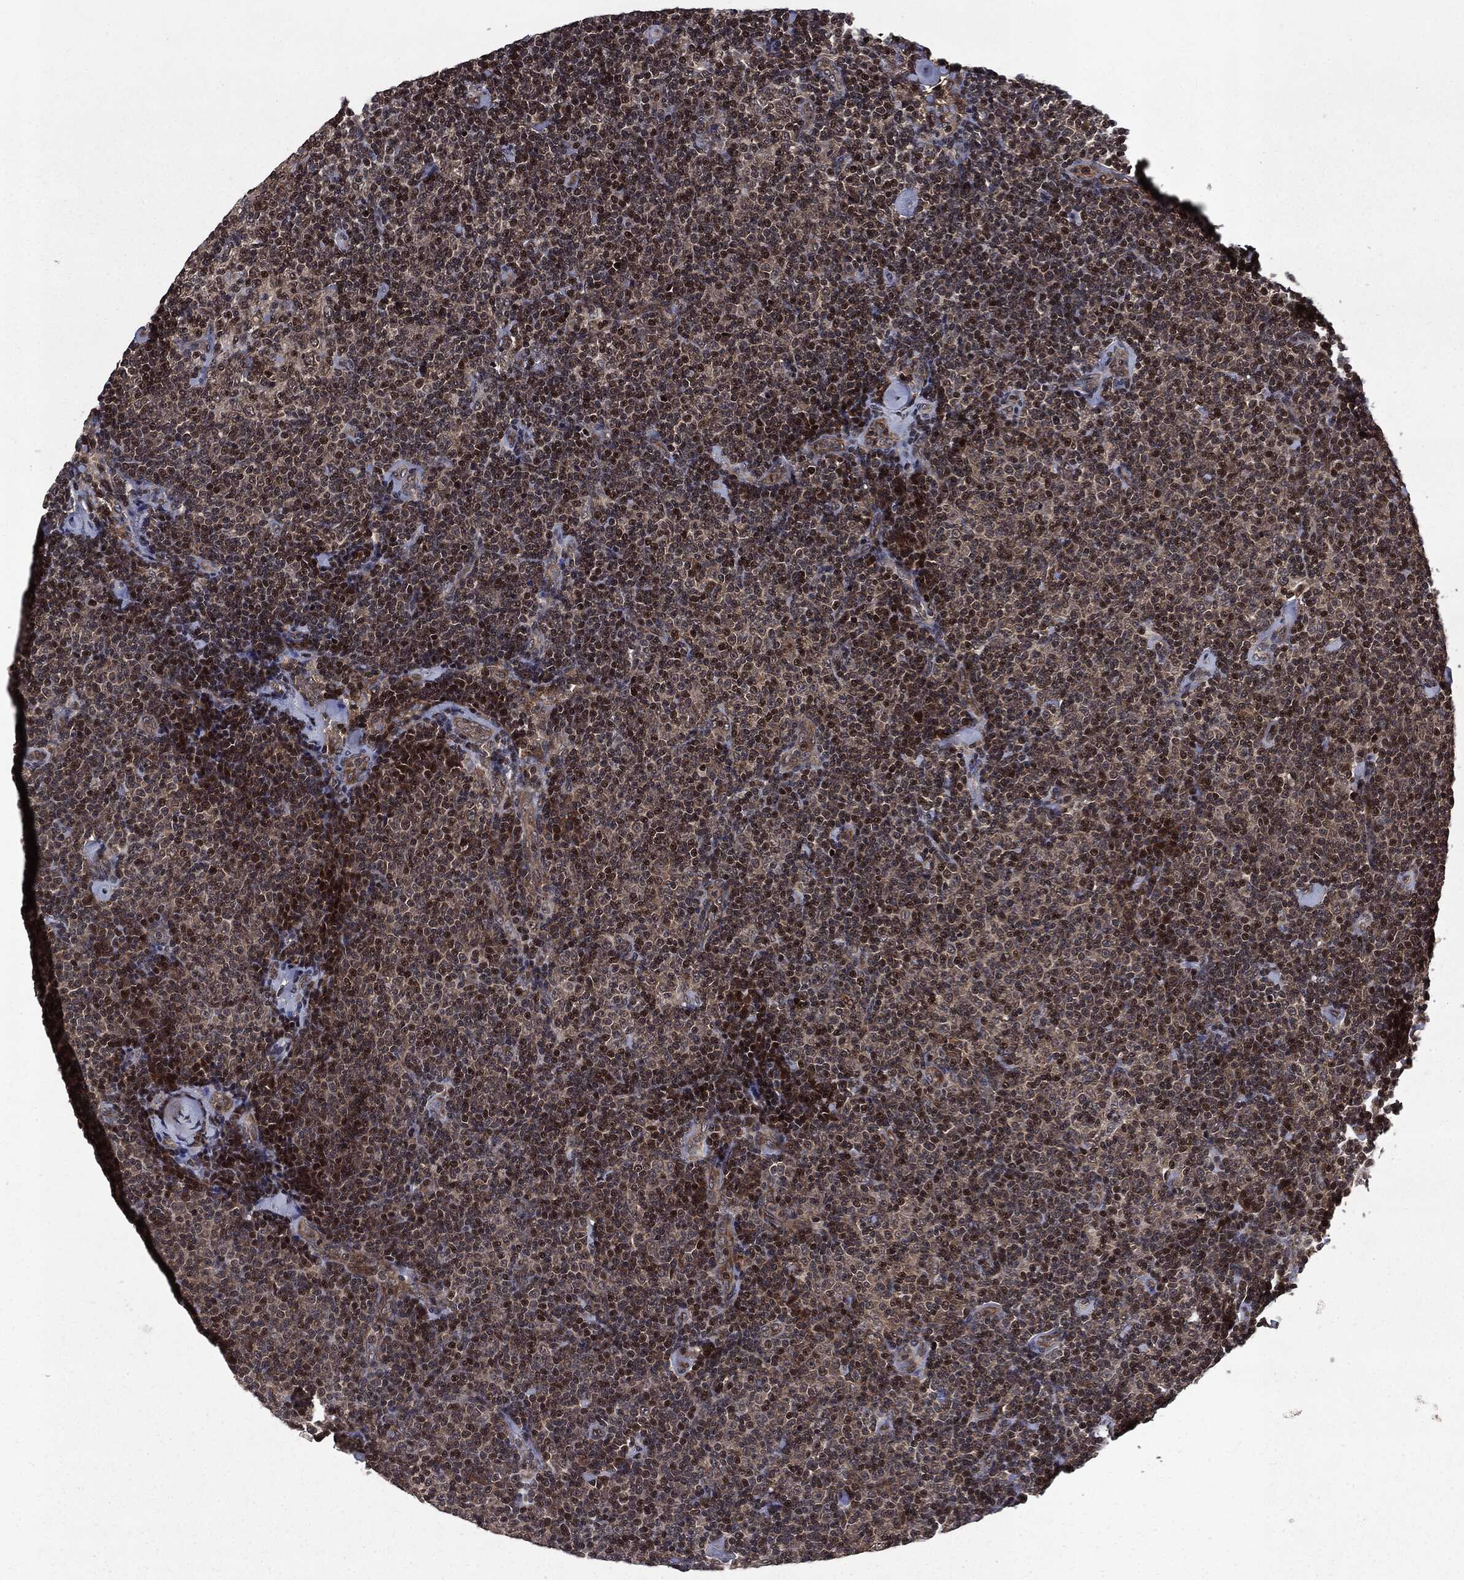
{"staining": {"intensity": "strong", "quantity": "25%-75%", "location": "nuclear"}, "tissue": "lymphoma", "cell_type": "Tumor cells", "image_type": "cancer", "snomed": [{"axis": "morphology", "description": "Malignant lymphoma, non-Hodgkin's type, Low grade"}, {"axis": "topography", "description": "Lymph node"}], "caption": "Lymphoma stained with a protein marker displays strong staining in tumor cells.", "gene": "STAU2", "patient": {"sex": "male", "age": 81}}